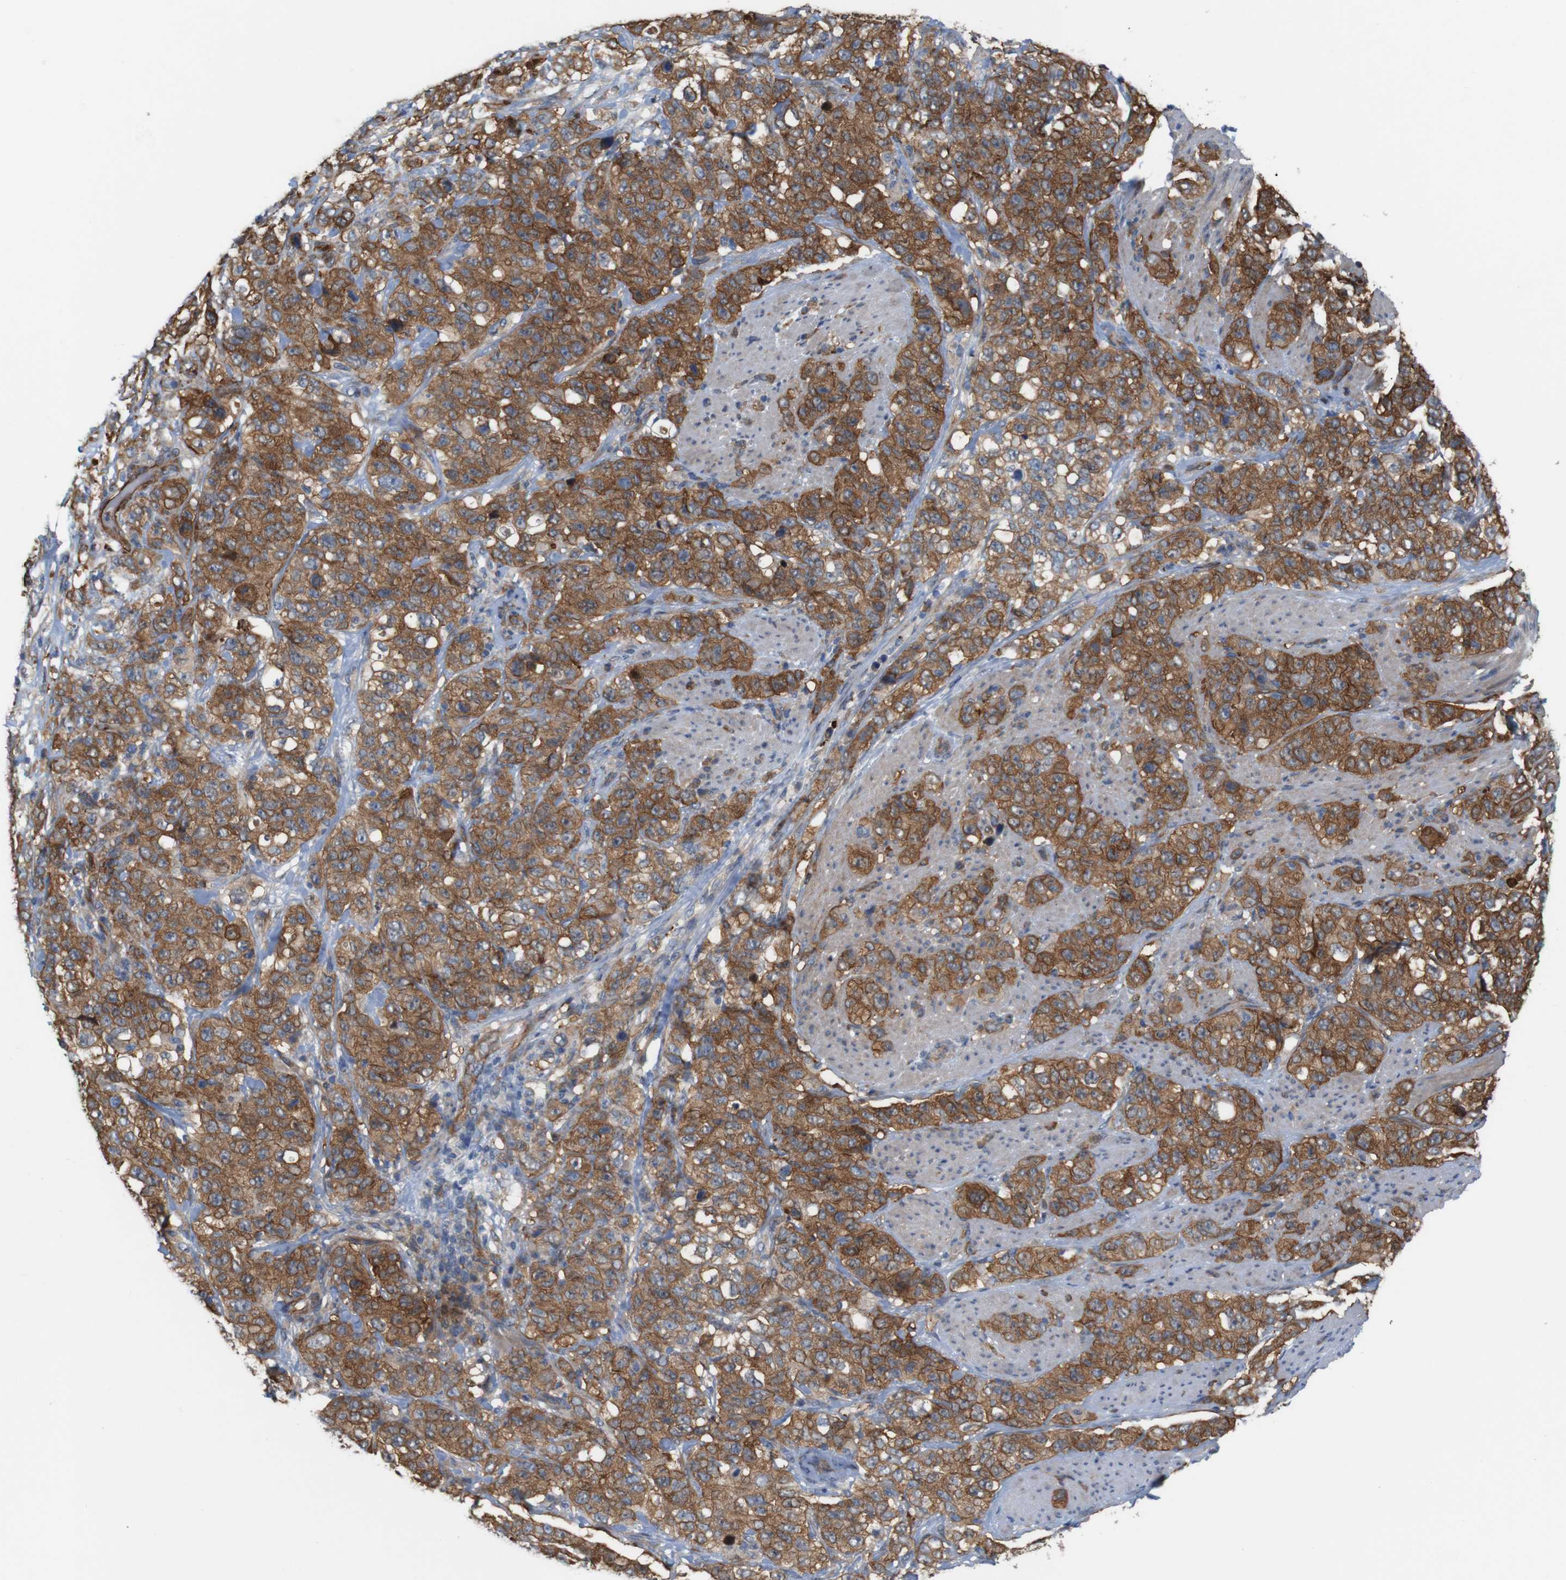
{"staining": {"intensity": "moderate", "quantity": ">75%", "location": "cytoplasmic/membranous"}, "tissue": "stomach cancer", "cell_type": "Tumor cells", "image_type": "cancer", "snomed": [{"axis": "morphology", "description": "Adenocarcinoma, NOS"}, {"axis": "topography", "description": "Stomach"}], "caption": "High-magnification brightfield microscopy of stomach cancer stained with DAB (brown) and counterstained with hematoxylin (blue). tumor cells exhibit moderate cytoplasmic/membranous positivity is appreciated in approximately>75% of cells.", "gene": "JPH1", "patient": {"sex": "male", "age": 48}}